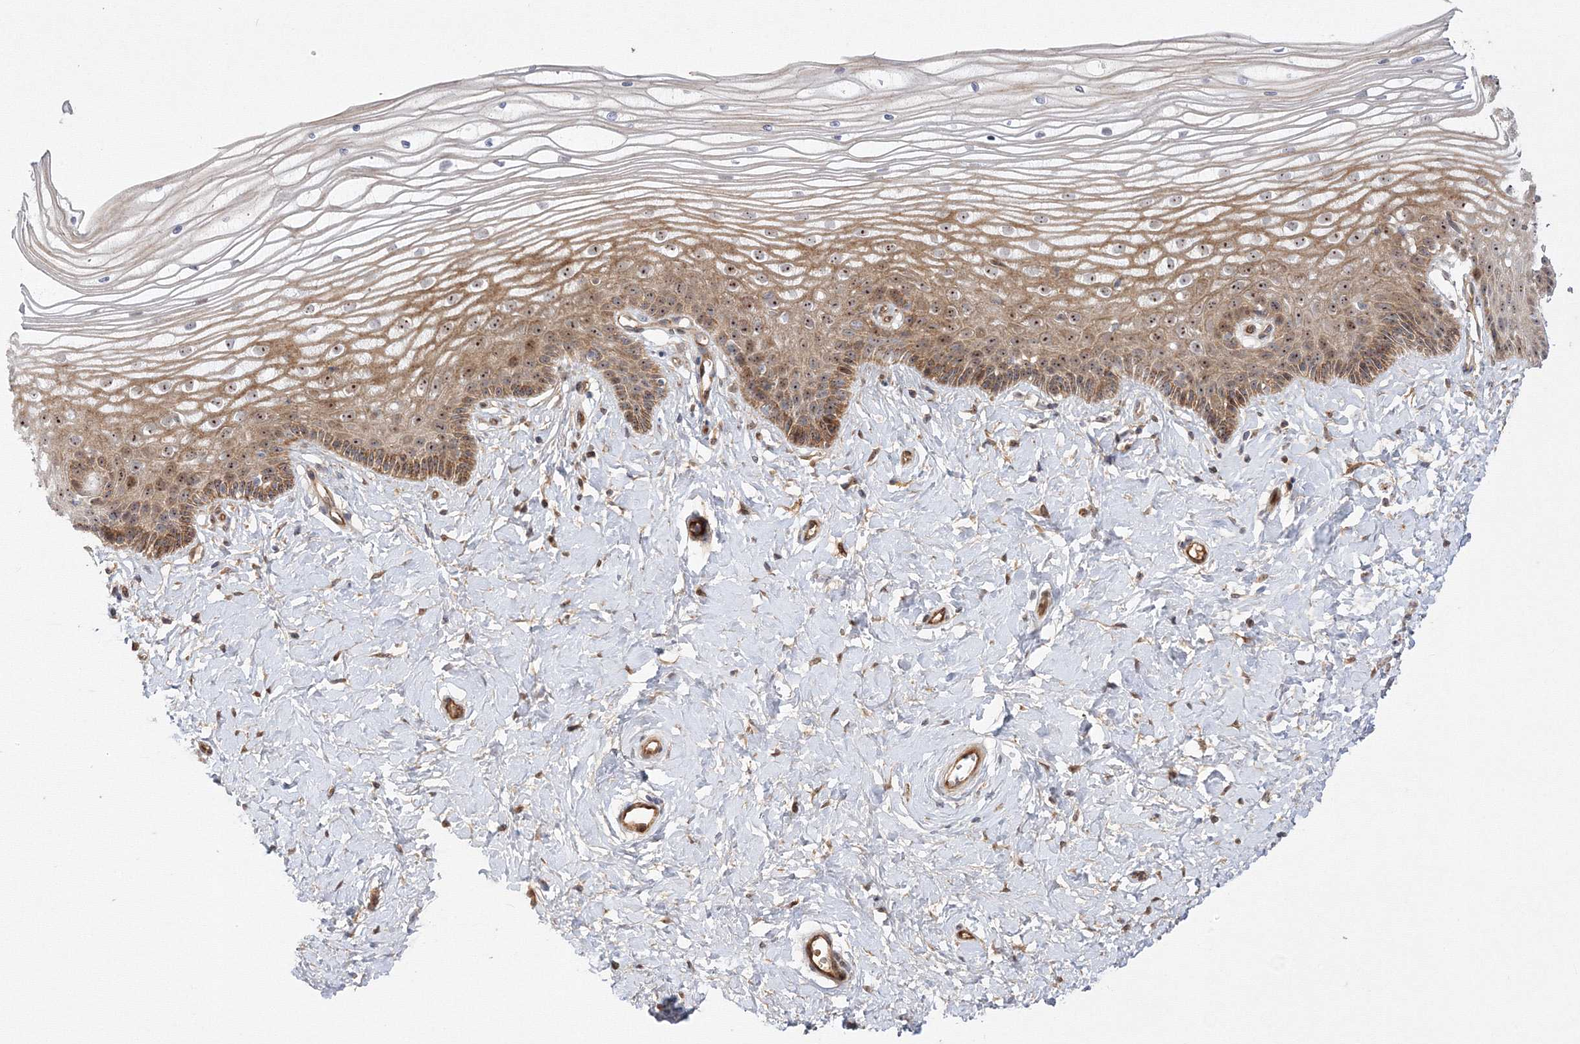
{"staining": {"intensity": "moderate", "quantity": ">75%", "location": "cytoplasmic/membranous,nuclear"}, "tissue": "vagina", "cell_type": "Squamous epithelial cells", "image_type": "normal", "snomed": [{"axis": "morphology", "description": "Normal tissue, NOS"}, {"axis": "topography", "description": "Vagina"}, {"axis": "topography", "description": "Cervix"}], "caption": "DAB immunohistochemical staining of unremarkable human vagina demonstrates moderate cytoplasmic/membranous,nuclear protein staining in about >75% of squamous epithelial cells.", "gene": "NPM3", "patient": {"sex": "female", "age": 40}}